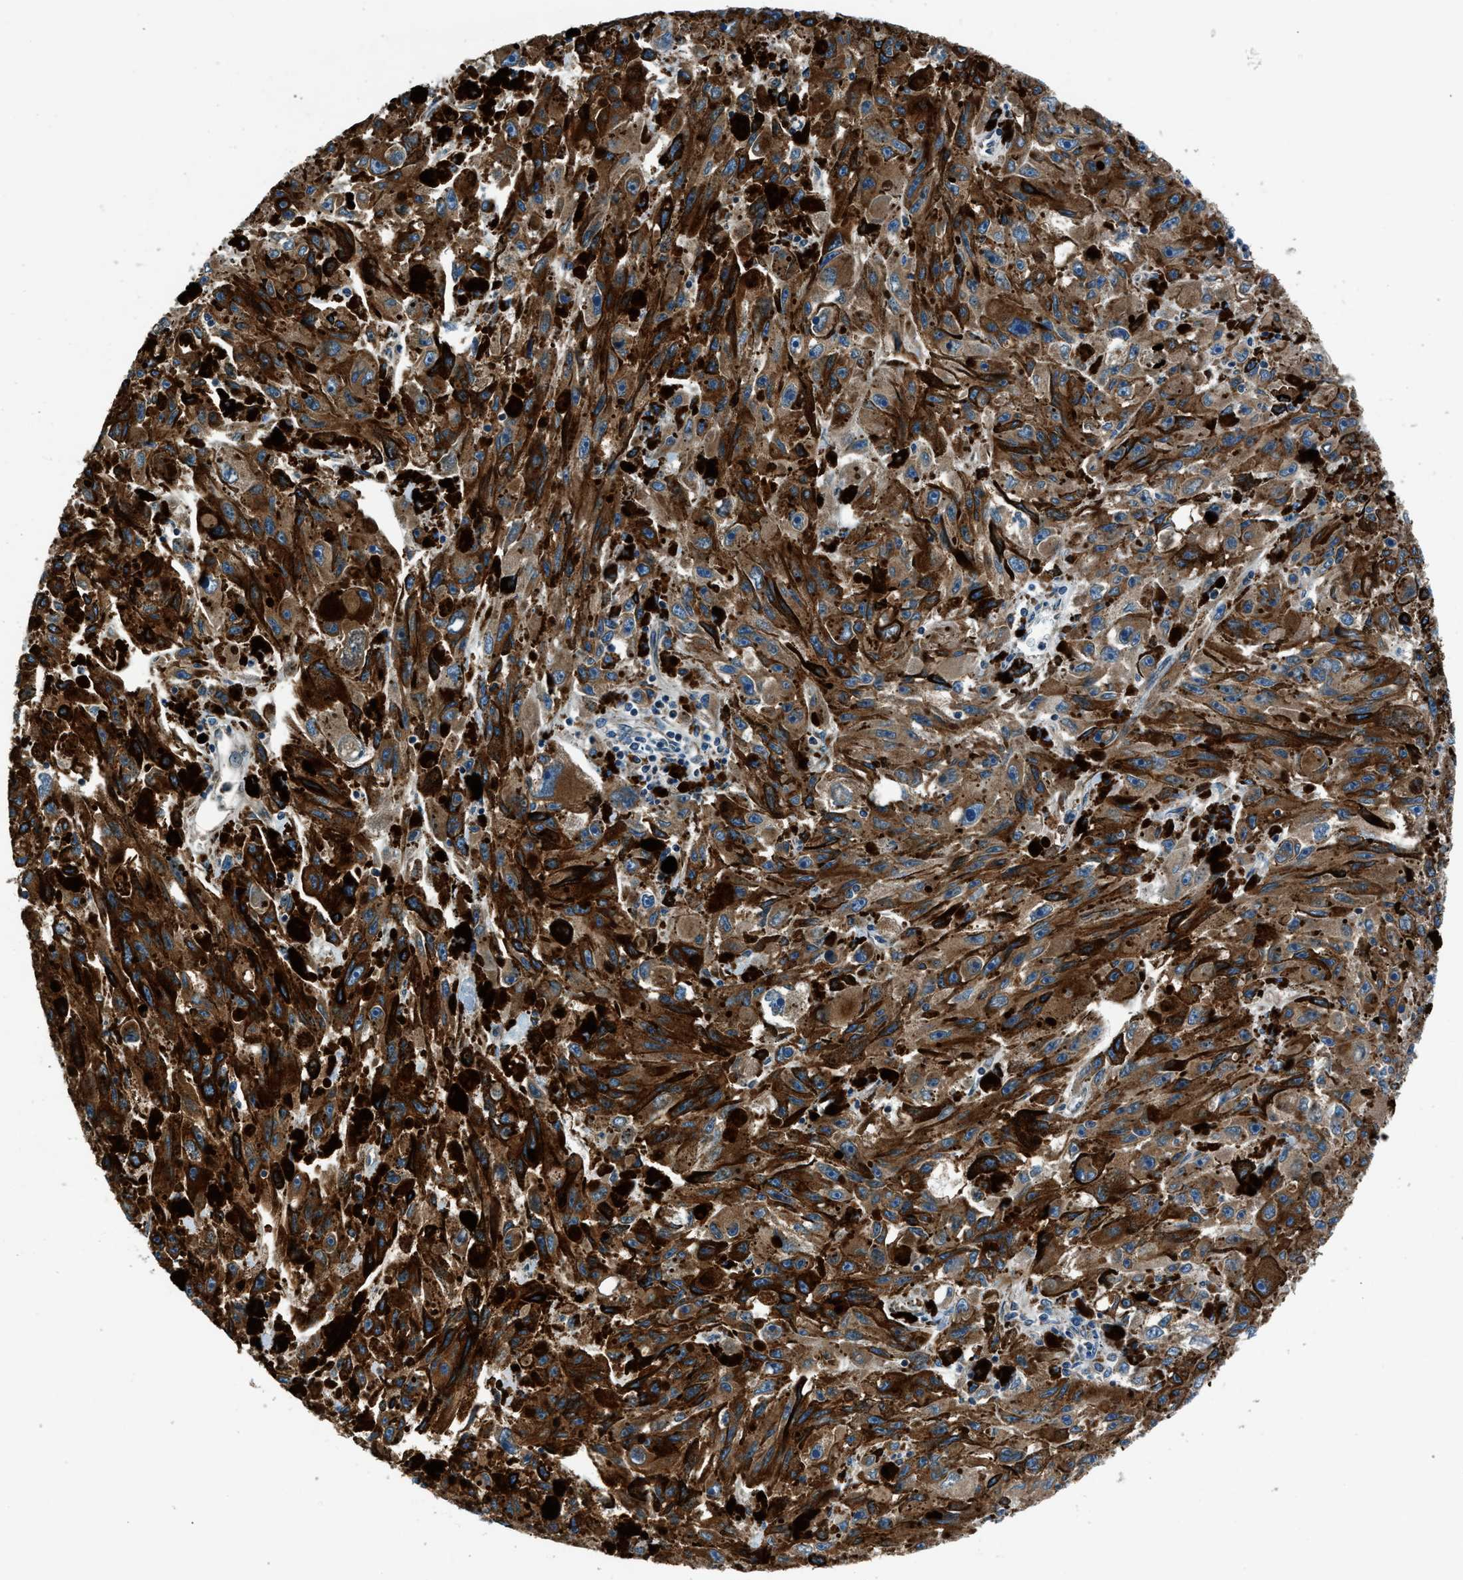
{"staining": {"intensity": "moderate", "quantity": ">75%", "location": "cytoplasmic/membranous"}, "tissue": "melanoma", "cell_type": "Tumor cells", "image_type": "cancer", "snomed": [{"axis": "morphology", "description": "Malignant melanoma, NOS"}, {"axis": "topography", "description": "Skin"}], "caption": "Tumor cells show moderate cytoplasmic/membranous expression in approximately >75% of cells in melanoma.", "gene": "LMBR1", "patient": {"sex": "female", "age": 104}}